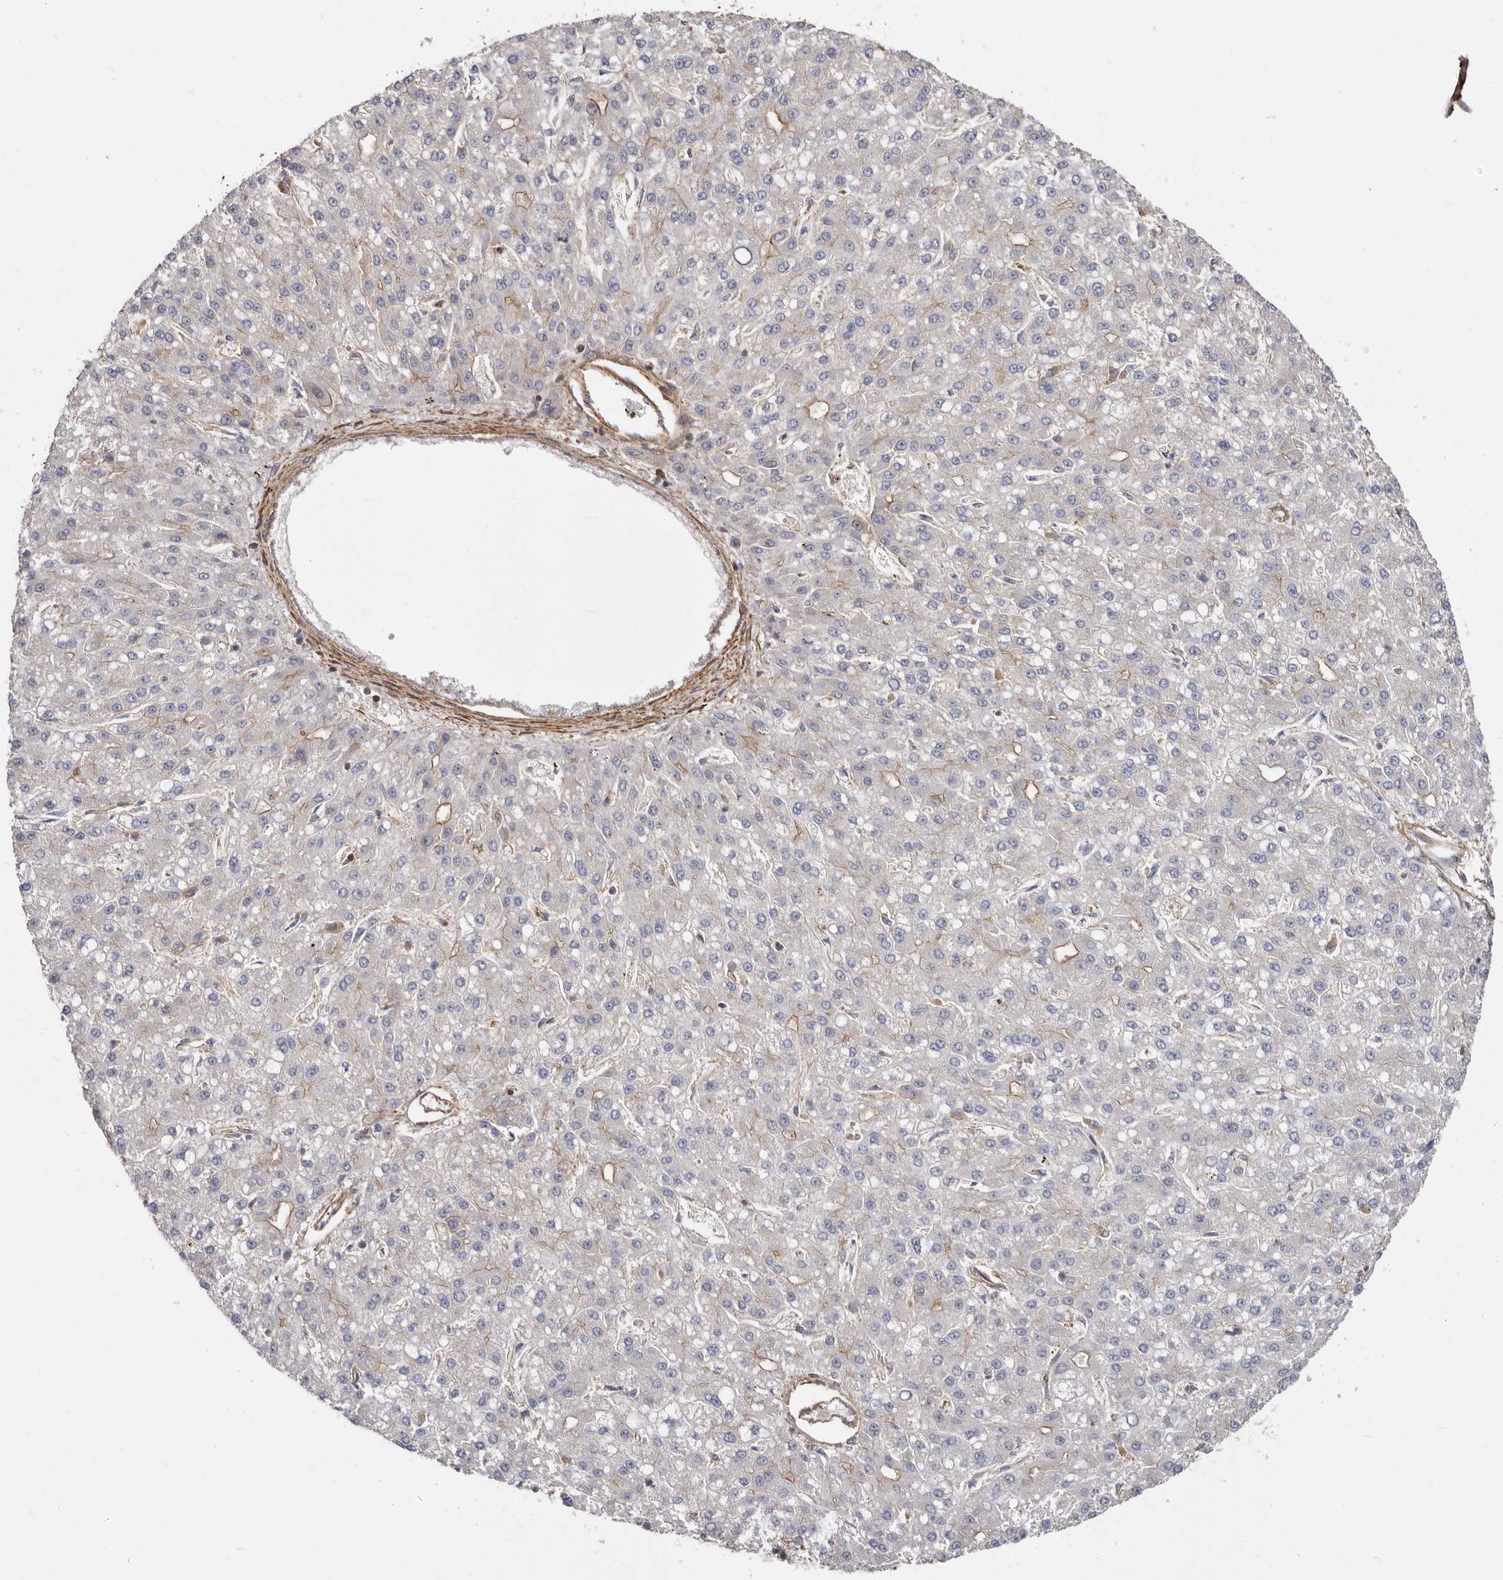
{"staining": {"intensity": "moderate", "quantity": "<25%", "location": "cytoplasmic/membranous"}, "tissue": "liver cancer", "cell_type": "Tumor cells", "image_type": "cancer", "snomed": [{"axis": "morphology", "description": "Carcinoma, Hepatocellular, NOS"}, {"axis": "topography", "description": "Liver"}], "caption": "About <25% of tumor cells in liver hepatocellular carcinoma reveal moderate cytoplasmic/membranous protein expression as visualized by brown immunohistochemical staining.", "gene": "TMC7", "patient": {"sex": "male", "age": 67}}